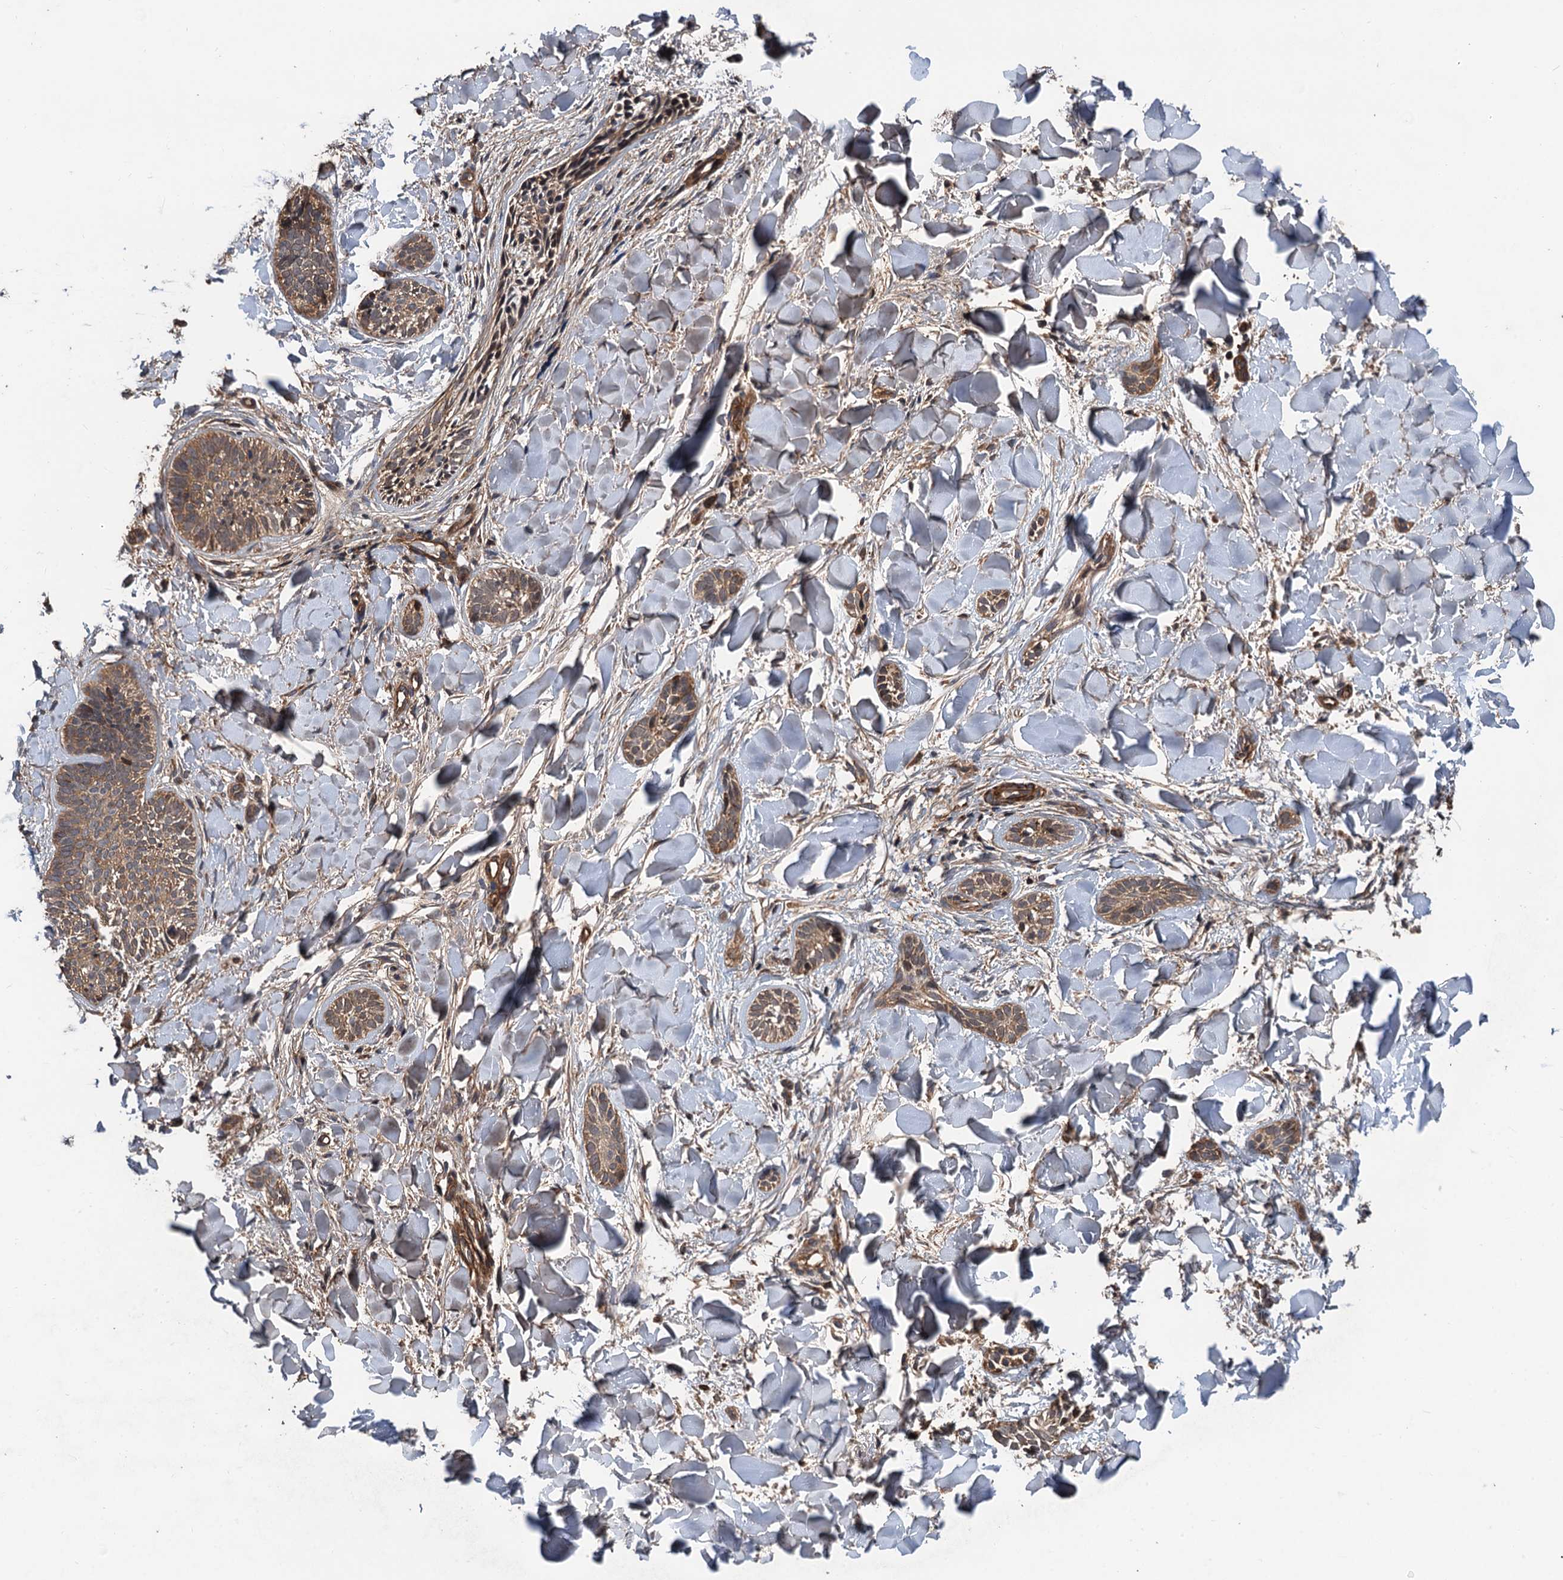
{"staining": {"intensity": "moderate", "quantity": ">75%", "location": "cytoplasmic/membranous"}, "tissue": "skin cancer", "cell_type": "Tumor cells", "image_type": "cancer", "snomed": [{"axis": "morphology", "description": "Basal cell carcinoma"}, {"axis": "topography", "description": "Skin"}], "caption": "The image shows immunohistochemical staining of basal cell carcinoma (skin). There is moderate cytoplasmic/membranous expression is present in about >75% of tumor cells.", "gene": "PPP4R1", "patient": {"sex": "female", "age": 59}}